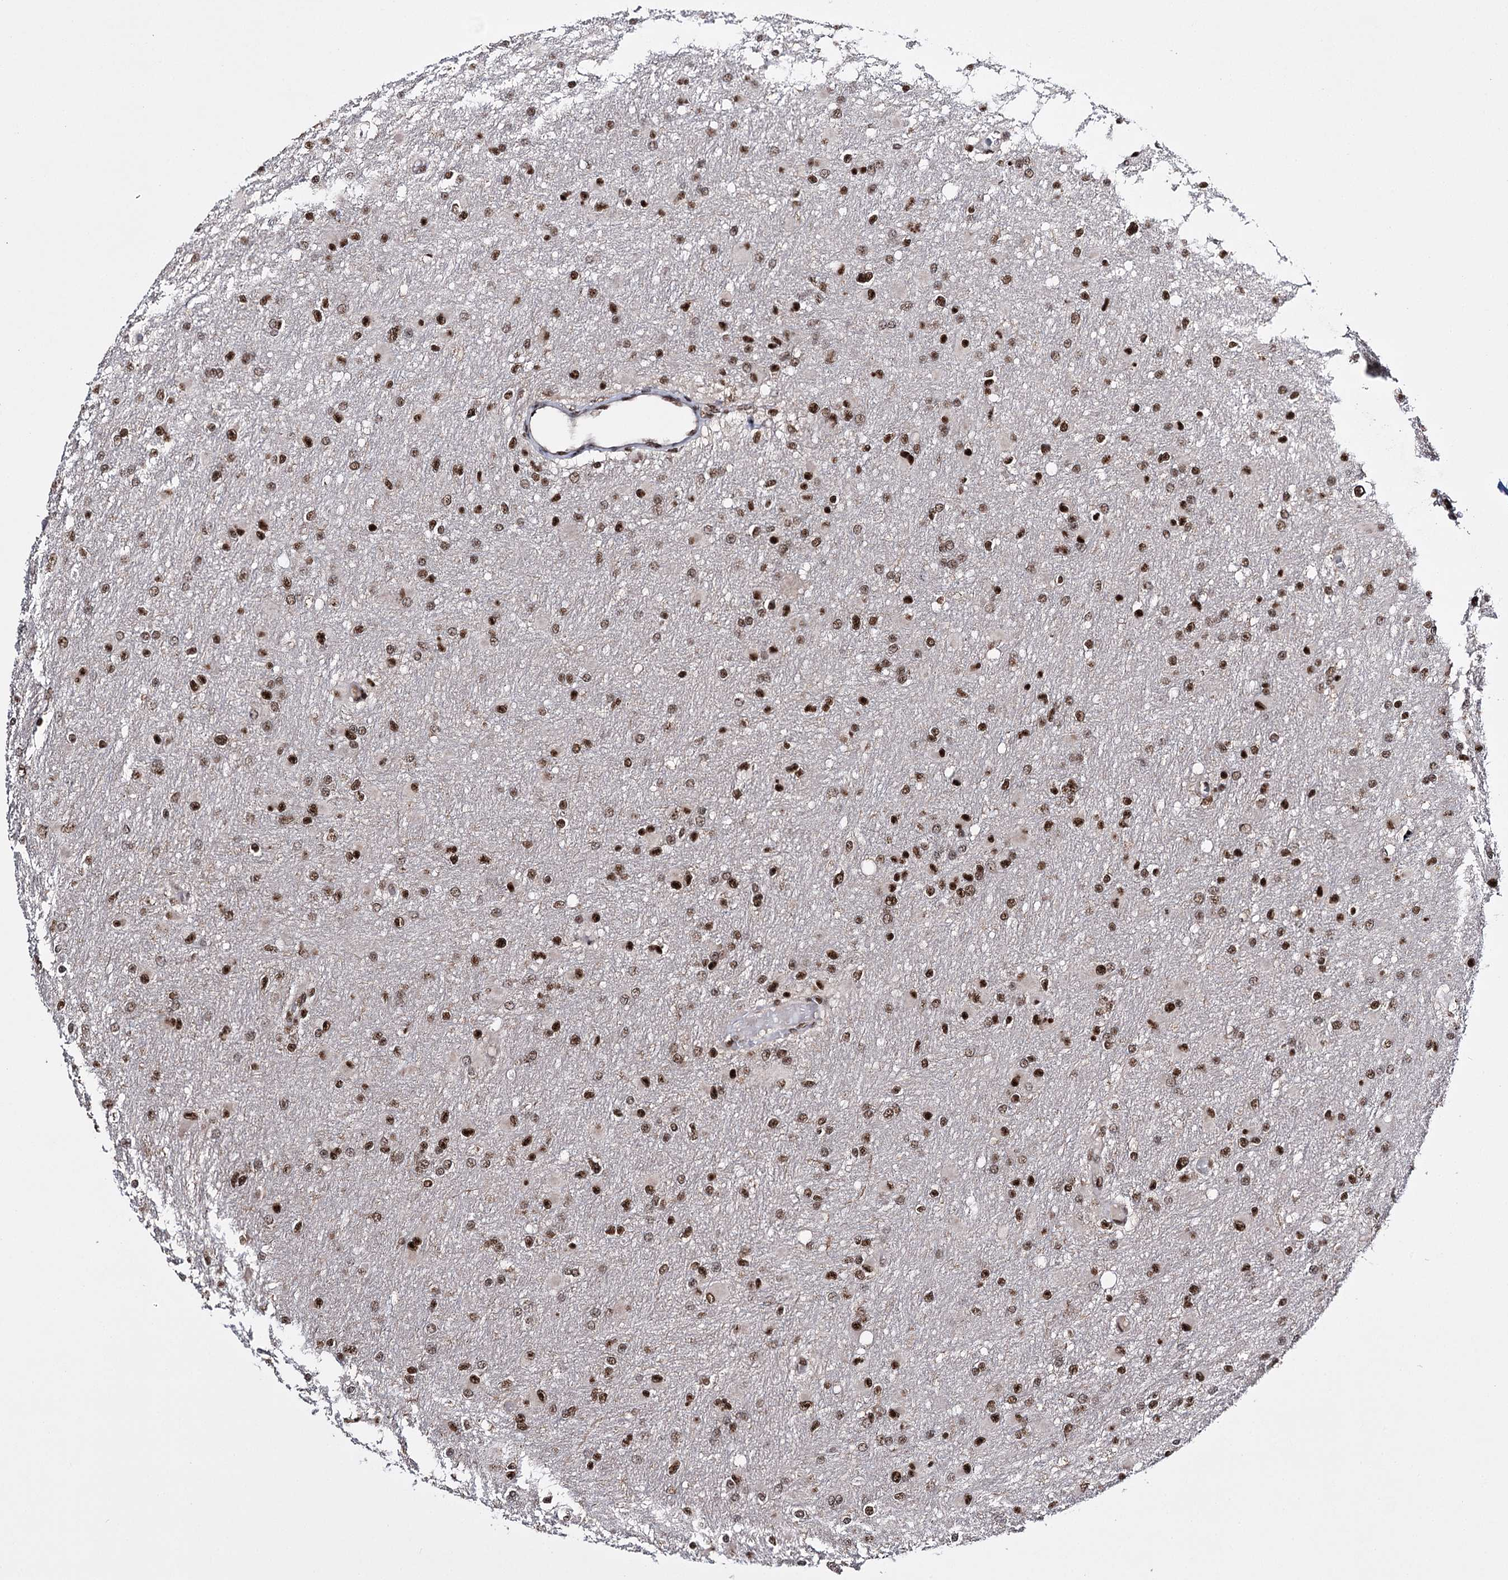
{"staining": {"intensity": "strong", "quantity": ">75%", "location": "nuclear"}, "tissue": "glioma", "cell_type": "Tumor cells", "image_type": "cancer", "snomed": [{"axis": "morphology", "description": "Glioma, malignant, High grade"}, {"axis": "topography", "description": "Cerebral cortex"}], "caption": "Glioma was stained to show a protein in brown. There is high levels of strong nuclear expression in approximately >75% of tumor cells.", "gene": "PRPF40A", "patient": {"sex": "female", "age": 36}}